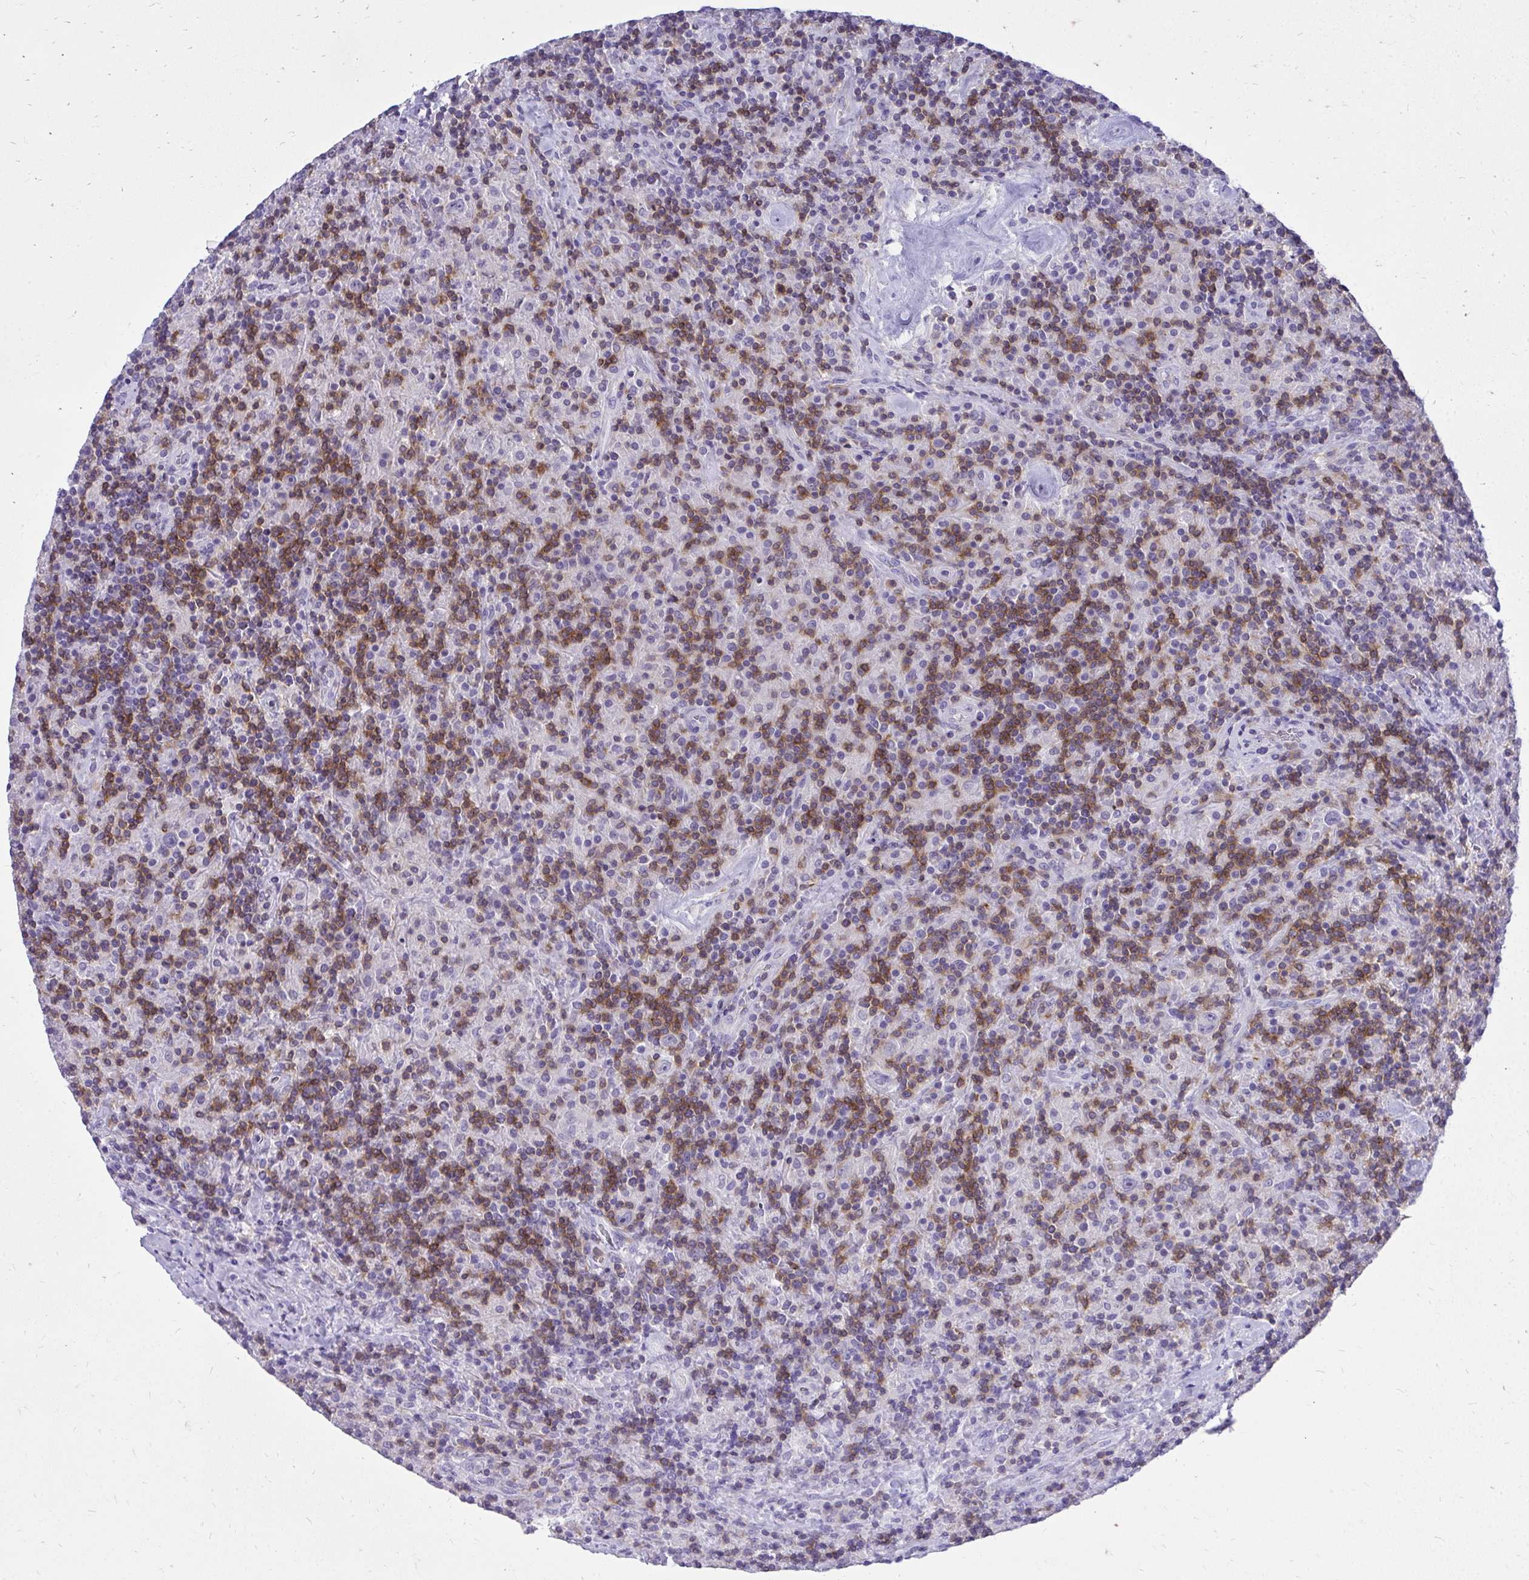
{"staining": {"intensity": "negative", "quantity": "none", "location": "none"}, "tissue": "lymphoma", "cell_type": "Tumor cells", "image_type": "cancer", "snomed": [{"axis": "morphology", "description": "Hodgkin's disease, NOS"}, {"axis": "topography", "description": "Lymph node"}], "caption": "The micrograph exhibits no significant expression in tumor cells of Hodgkin's disease. Brightfield microscopy of IHC stained with DAB (brown) and hematoxylin (blue), captured at high magnification.", "gene": "GPRIN3", "patient": {"sex": "male", "age": 70}}